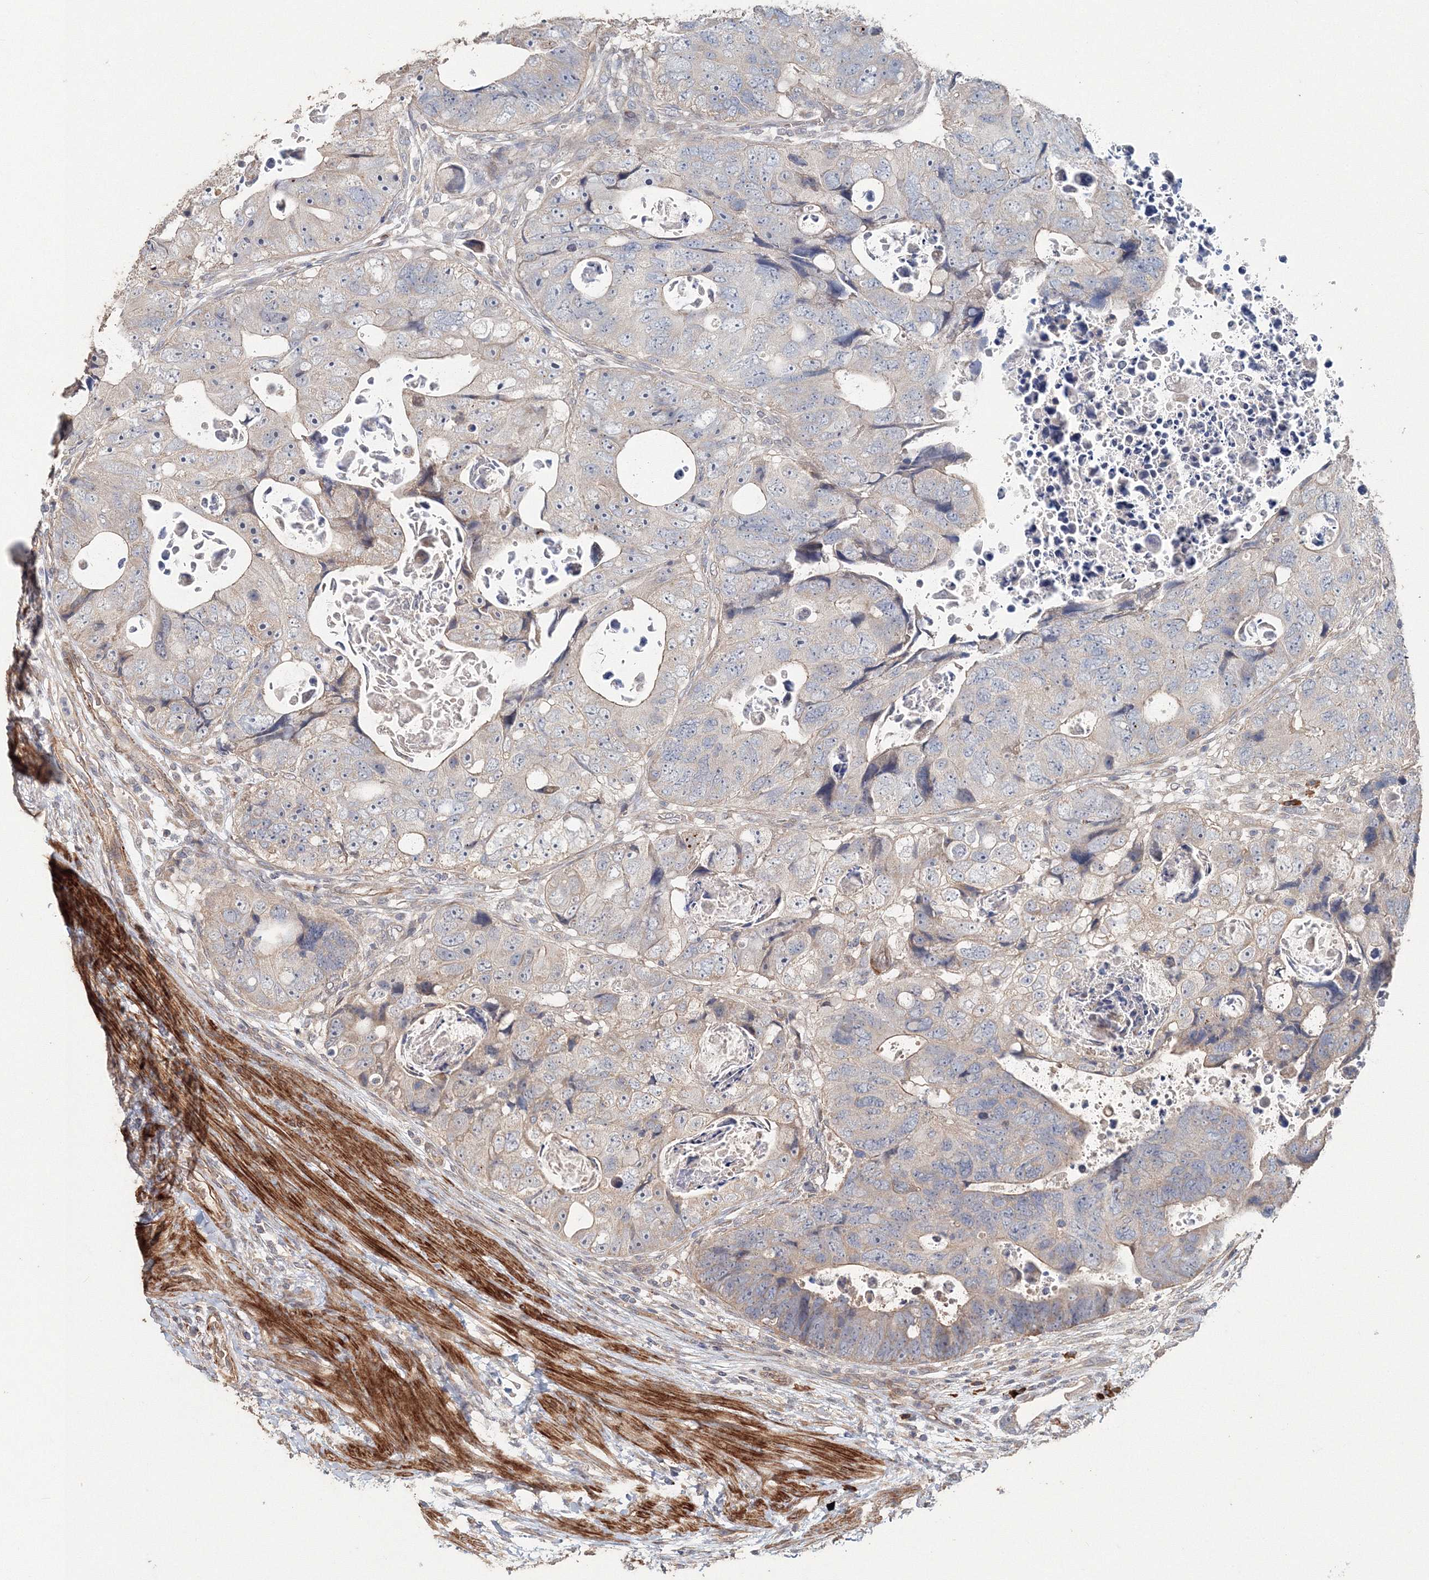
{"staining": {"intensity": "weak", "quantity": "<25%", "location": "cytoplasmic/membranous"}, "tissue": "colorectal cancer", "cell_type": "Tumor cells", "image_type": "cancer", "snomed": [{"axis": "morphology", "description": "Adenocarcinoma, NOS"}, {"axis": "topography", "description": "Rectum"}], "caption": "A photomicrograph of human colorectal cancer is negative for staining in tumor cells.", "gene": "NALF2", "patient": {"sex": "male", "age": 59}}